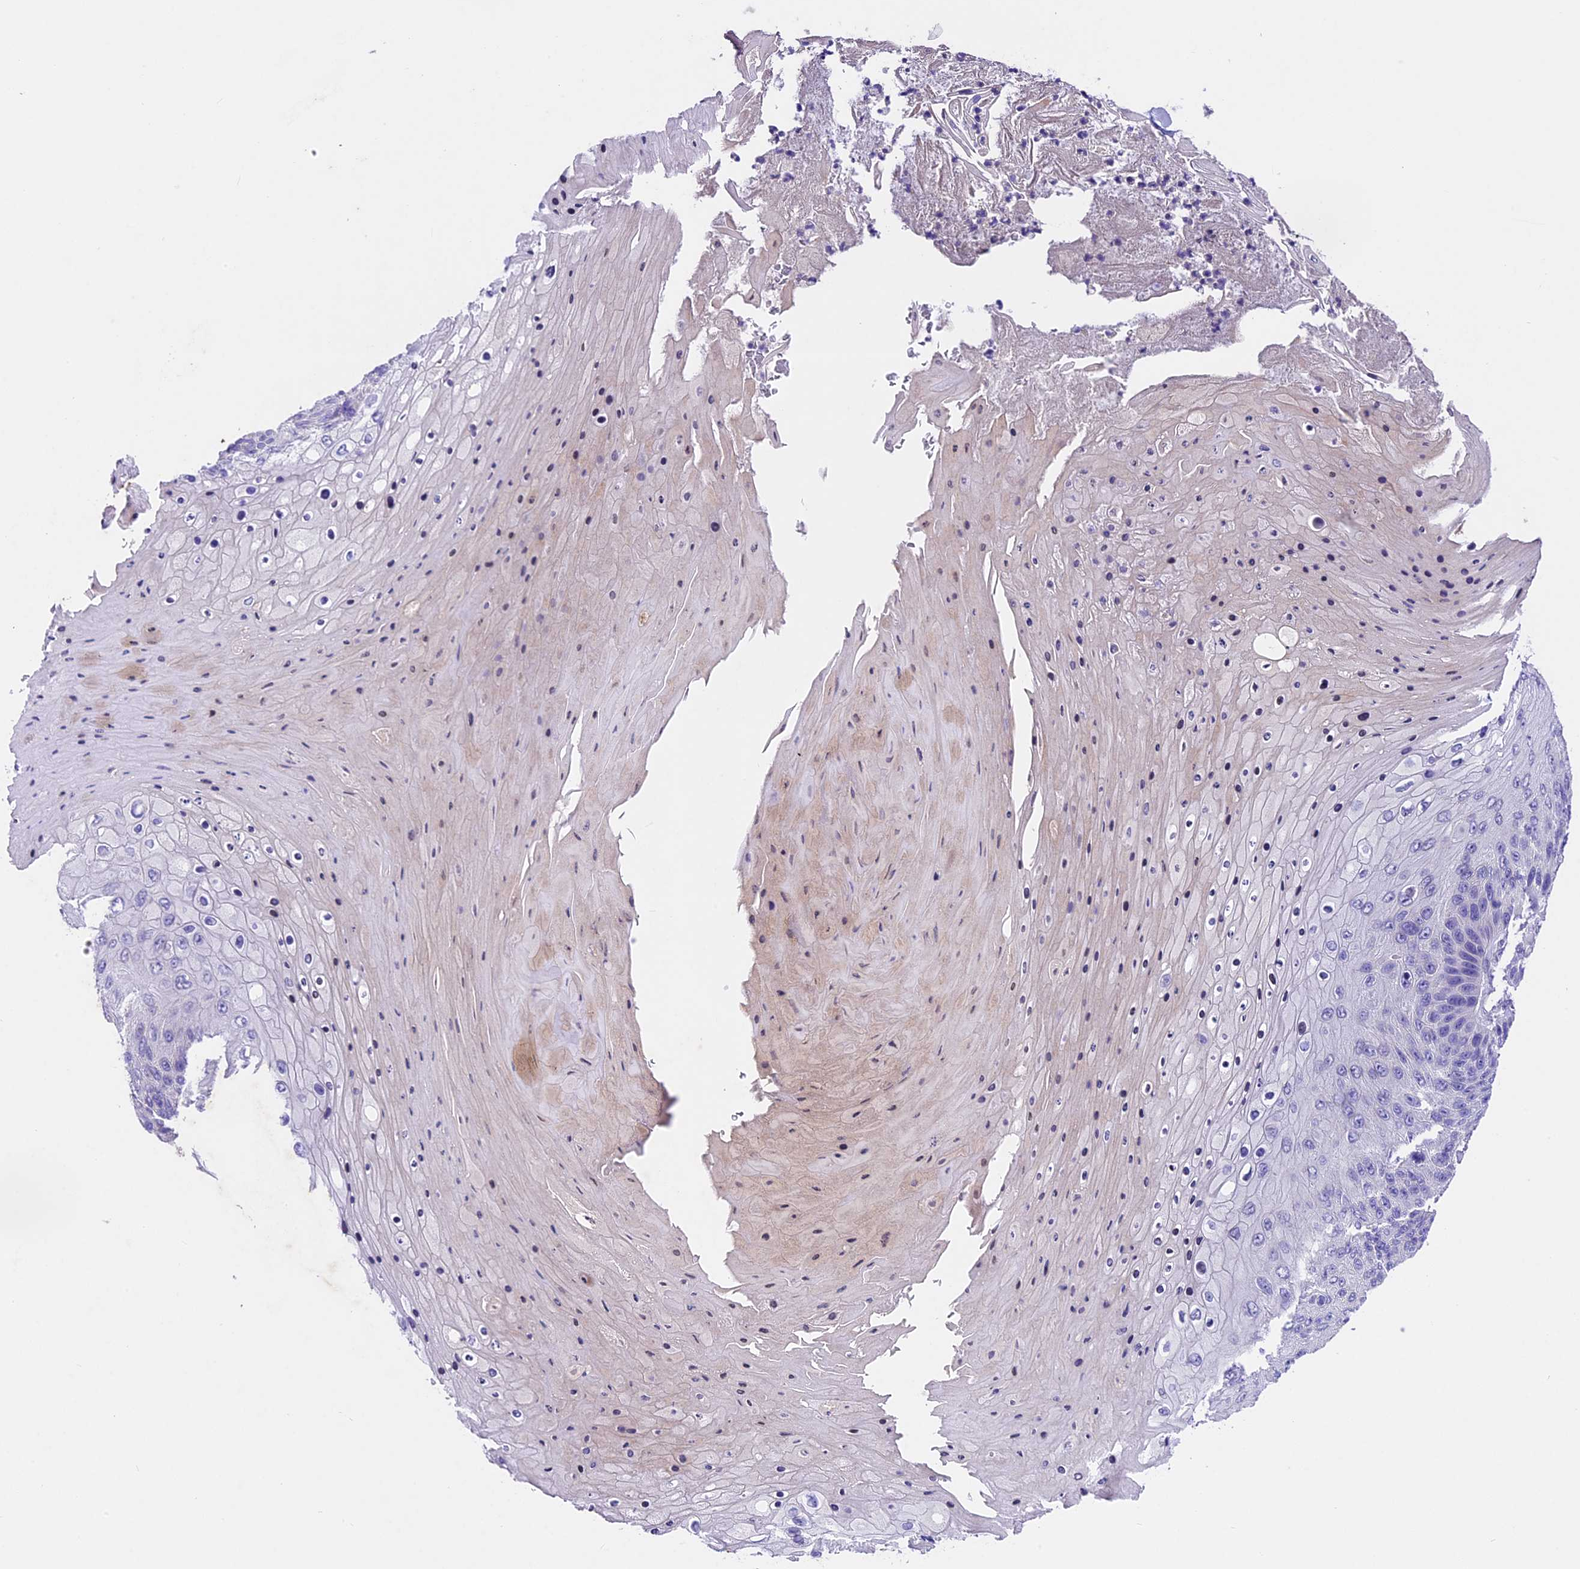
{"staining": {"intensity": "negative", "quantity": "none", "location": "none"}, "tissue": "skin cancer", "cell_type": "Tumor cells", "image_type": "cancer", "snomed": [{"axis": "morphology", "description": "Squamous cell carcinoma, NOS"}, {"axis": "topography", "description": "Skin"}], "caption": "Skin cancer (squamous cell carcinoma) was stained to show a protein in brown. There is no significant expression in tumor cells.", "gene": "IFT140", "patient": {"sex": "female", "age": 88}}